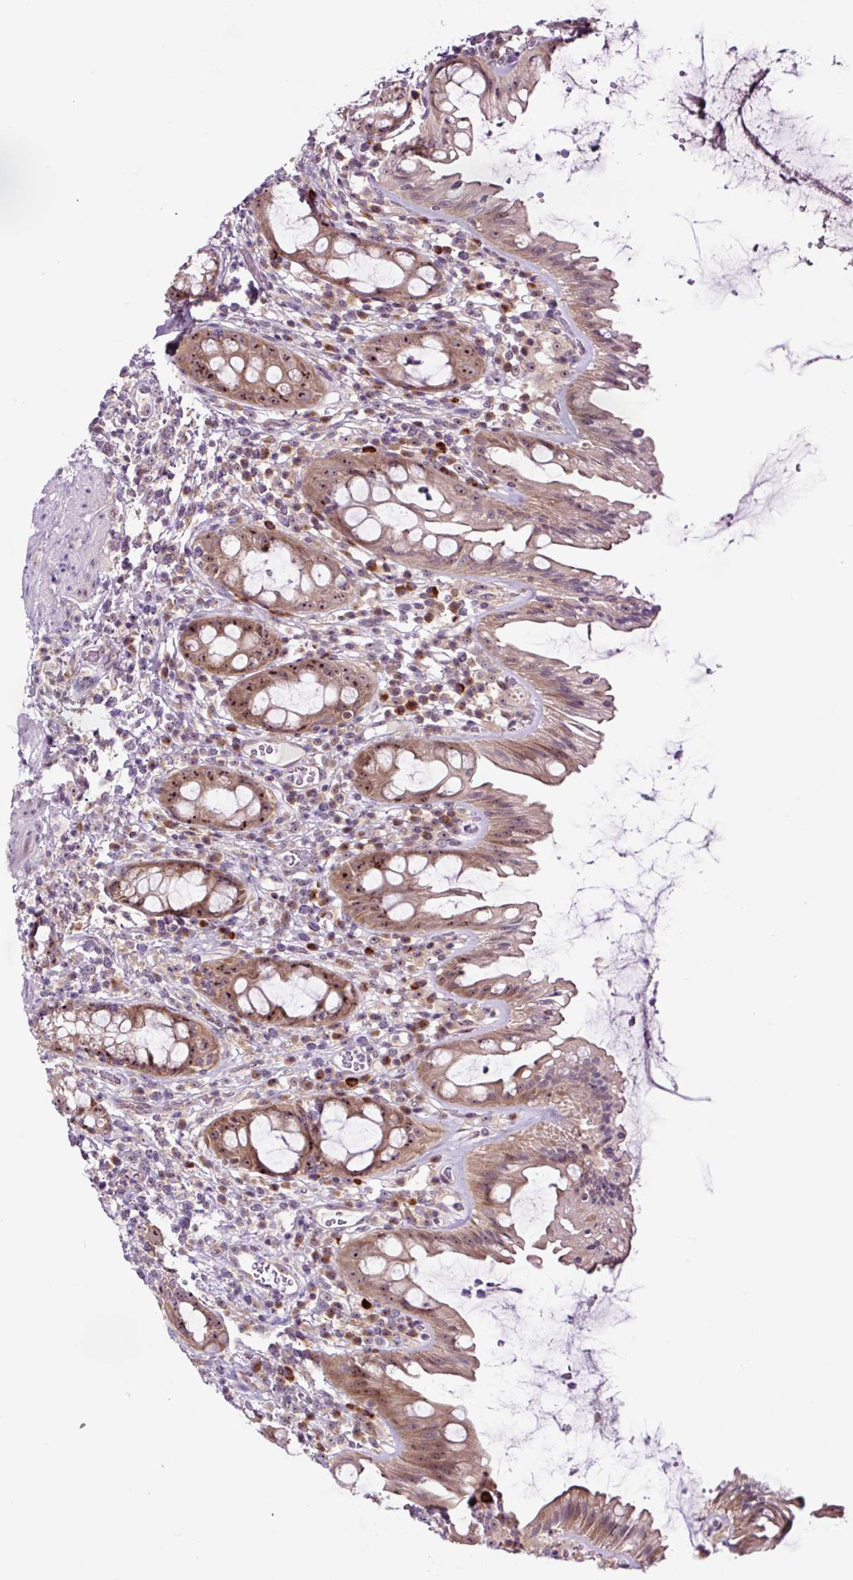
{"staining": {"intensity": "moderate", "quantity": ">75%", "location": "cytoplasmic/membranous,nuclear"}, "tissue": "rectum", "cell_type": "Glandular cells", "image_type": "normal", "snomed": [{"axis": "morphology", "description": "Normal tissue, NOS"}, {"axis": "topography", "description": "Rectum"}], "caption": "Moderate cytoplasmic/membranous,nuclear positivity for a protein is present in about >75% of glandular cells of normal rectum using immunohistochemistry.", "gene": "NOM1", "patient": {"sex": "female", "age": 57}}